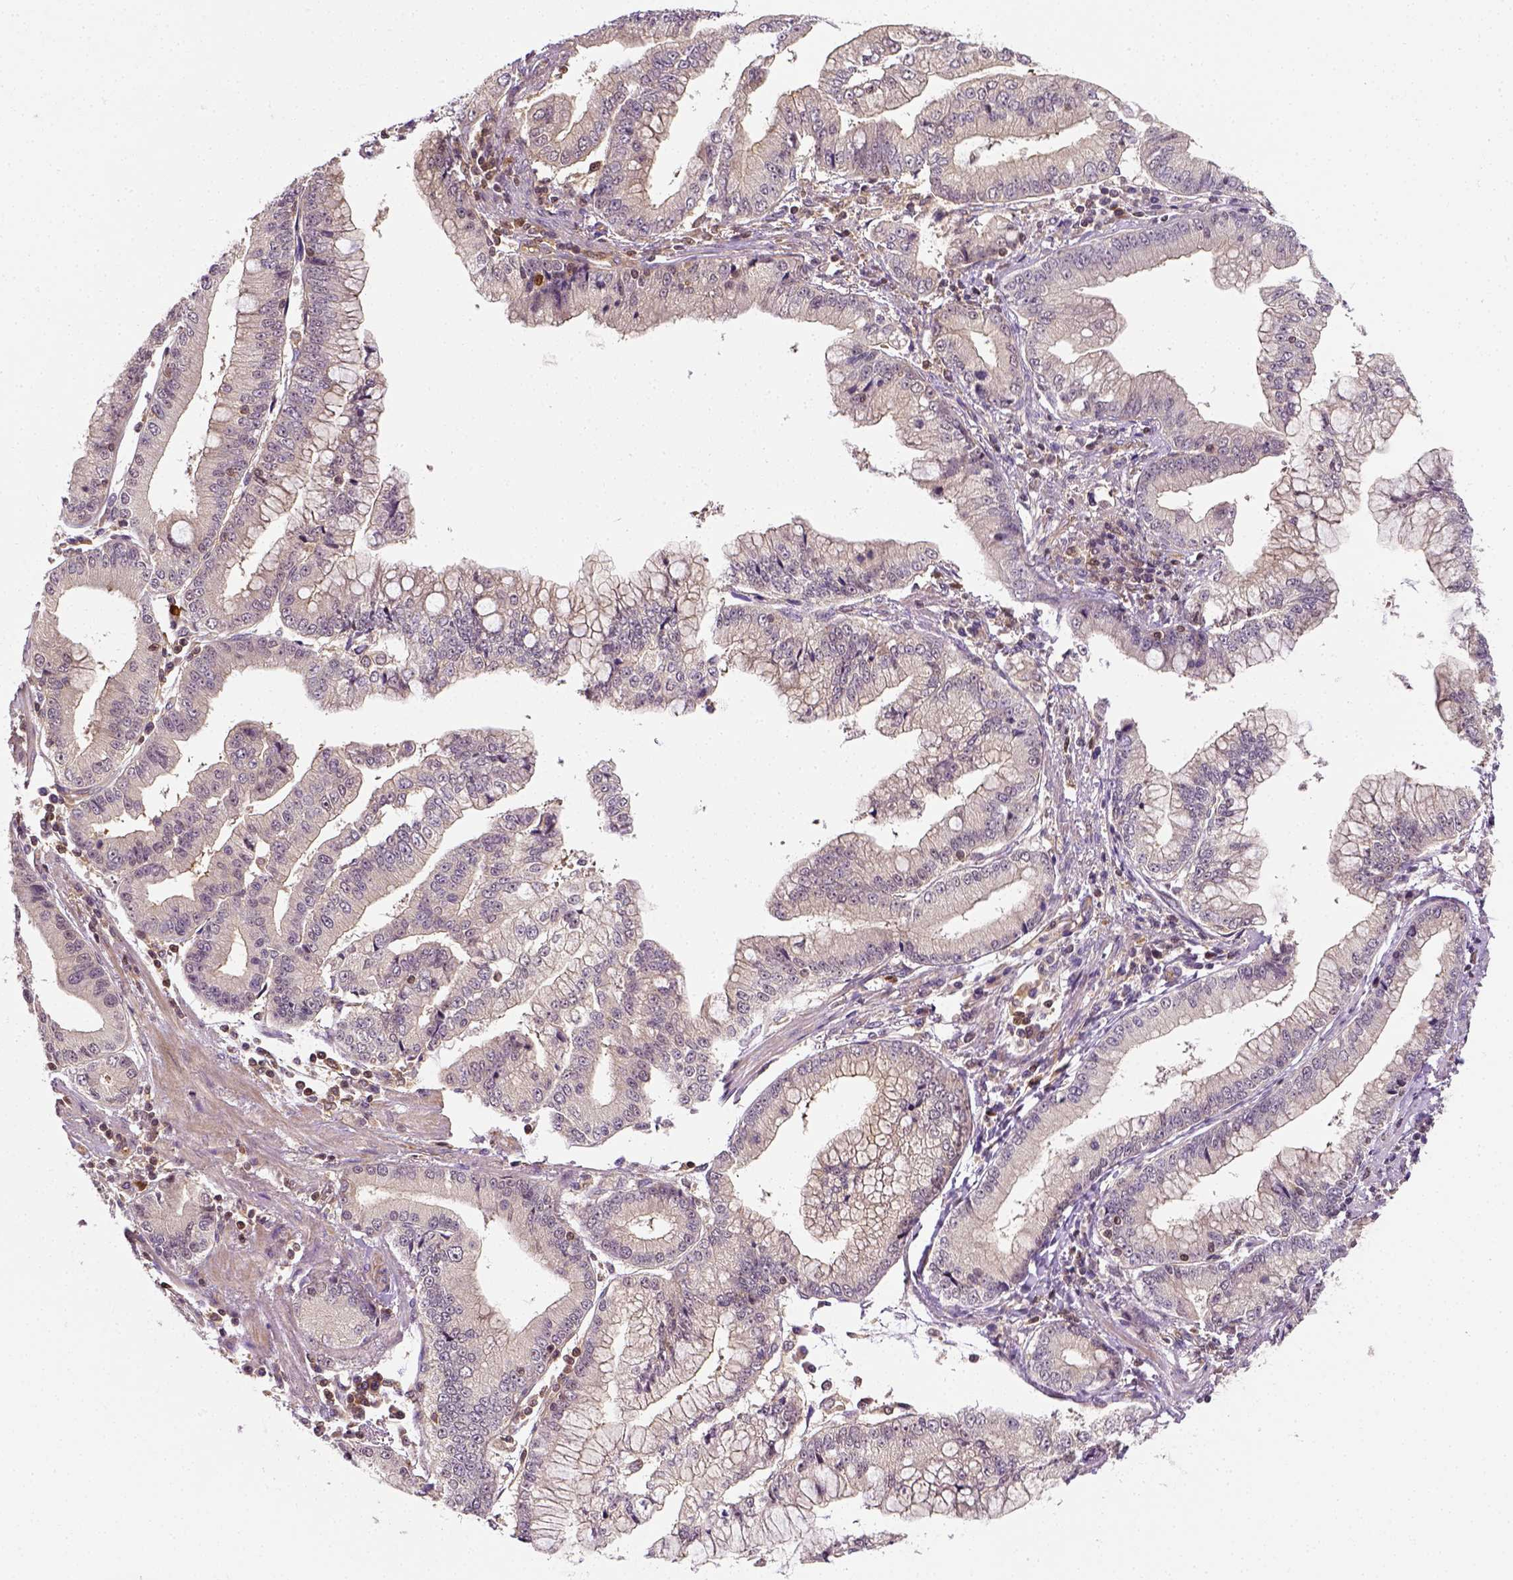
{"staining": {"intensity": "weak", "quantity": "25%-75%", "location": "cytoplasmic/membranous"}, "tissue": "stomach cancer", "cell_type": "Tumor cells", "image_type": "cancer", "snomed": [{"axis": "morphology", "description": "Adenocarcinoma, NOS"}, {"axis": "topography", "description": "Stomach, upper"}], "caption": "Weak cytoplasmic/membranous expression for a protein is identified in approximately 25%-75% of tumor cells of stomach adenocarcinoma using IHC.", "gene": "MATK", "patient": {"sex": "female", "age": 74}}